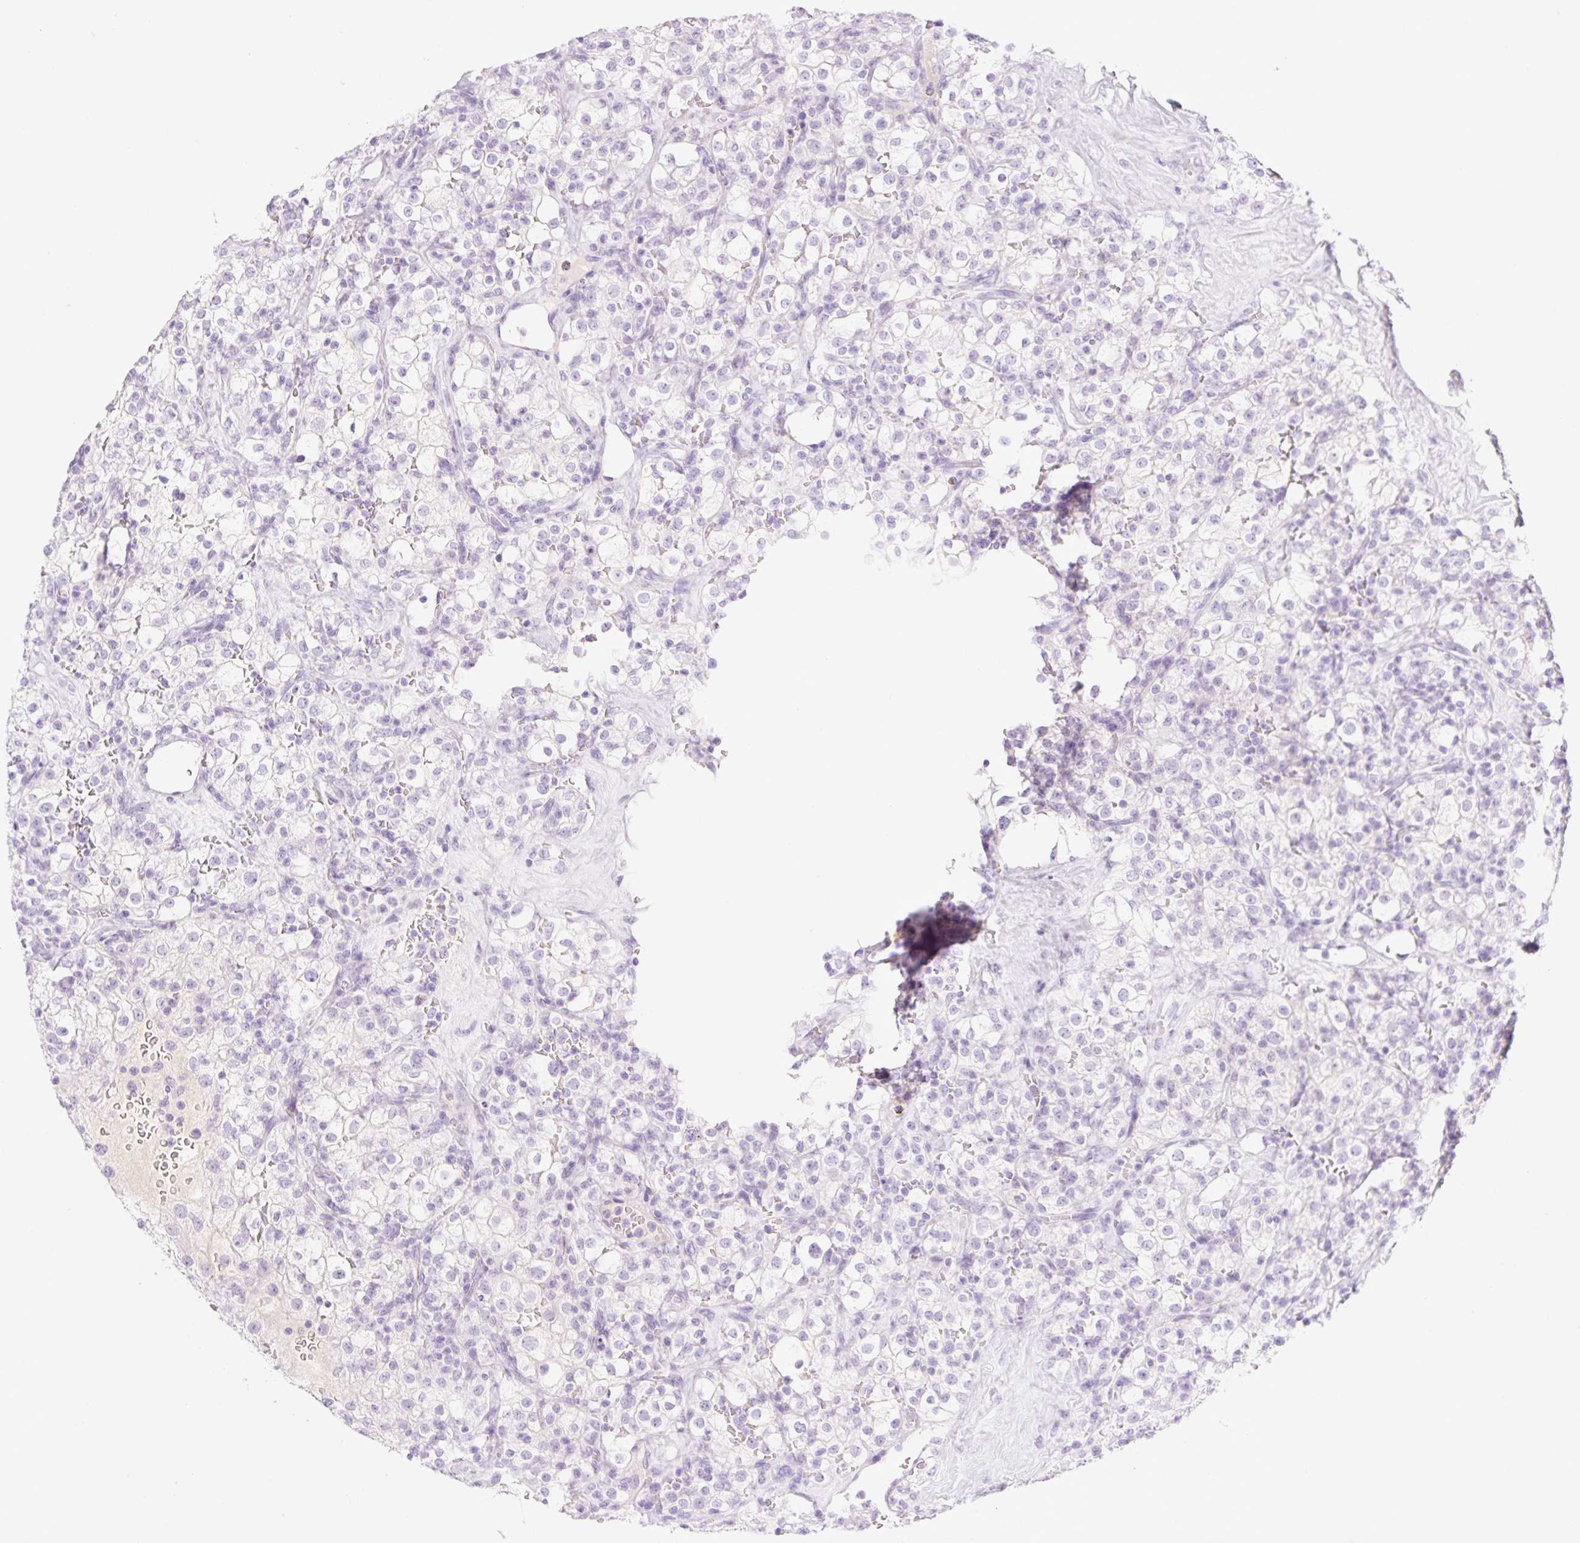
{"staining": {"intensity": "negative", "quantity": "none", "location": "none"}, "tissue": "renal cancer", "cell_type": "Tumor cells", "image_type": "cancer", "snomed": [{"axis": "morphology", "description": "Adenocarcinoma, NOS"}, {"axis": "topography", "description": "Kidney"}], "caption": "Image shows no significant protein positivity in tumor cells of adenocarcinoma (renal).", "gene": "PALM3", "patient": {"sex": "female", "age": 74}}